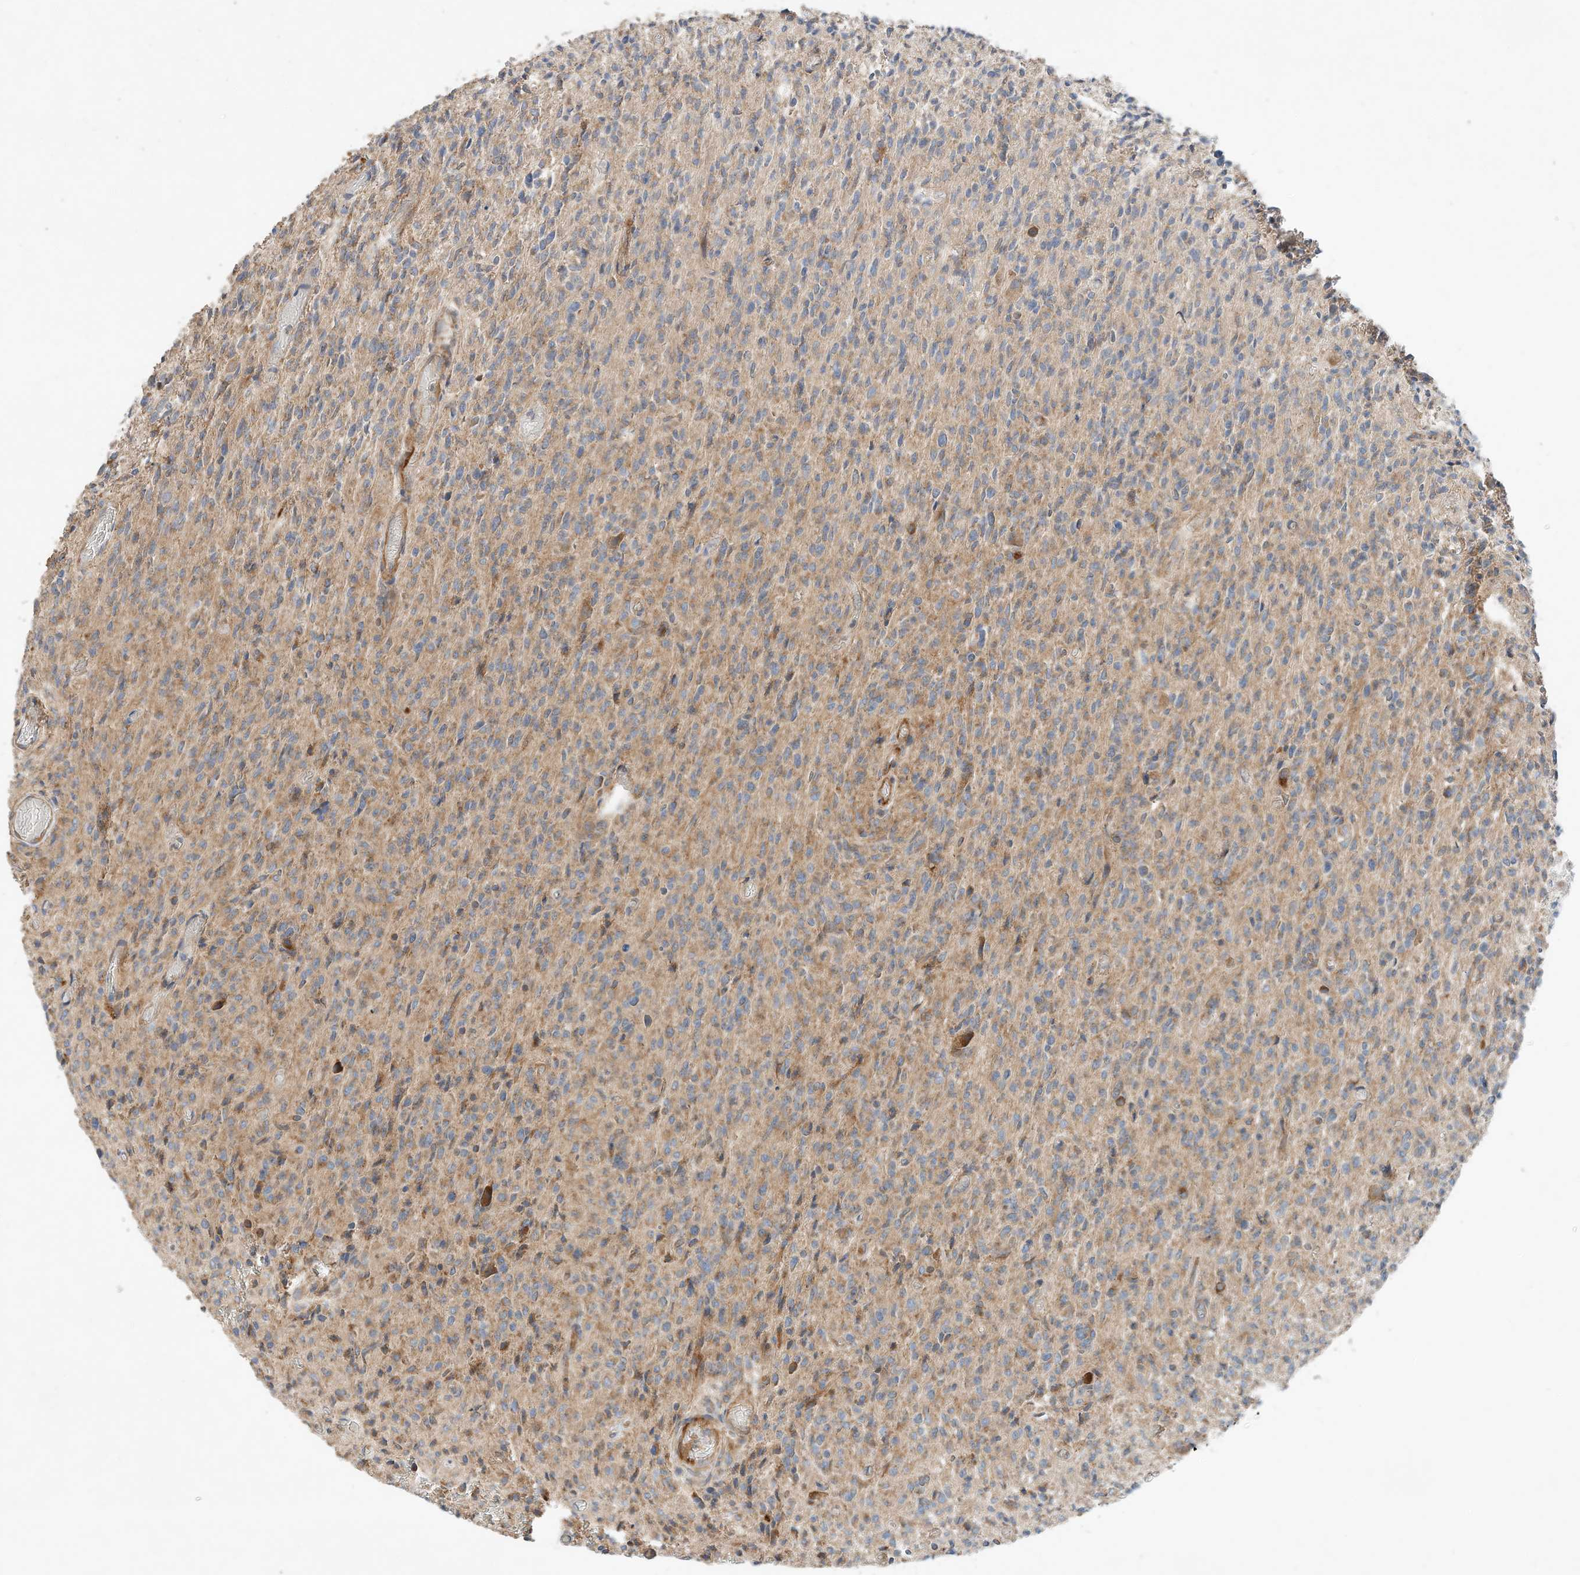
{"staining": {"intensity": "moderate", "quantity": "25%-75%", "location": "cytoplasmic/membranous"}, "tissue": "glioma", "cell_type": "Tumor cells", "image_type": "cancer", "snomed": [{"axis": "morphology", "description": "Glioma, malignant, High grade"}, {"axis": "topography", "description": "Brain"}], "caption": "Glioma was stained to show a protein in brown. There is medium levels of moderate cytoplasmic/membranous expression in about 25%-75% of tumor cells.", "gene": "CPAMD8", "patient": {"sex": "female", "age": 57}}